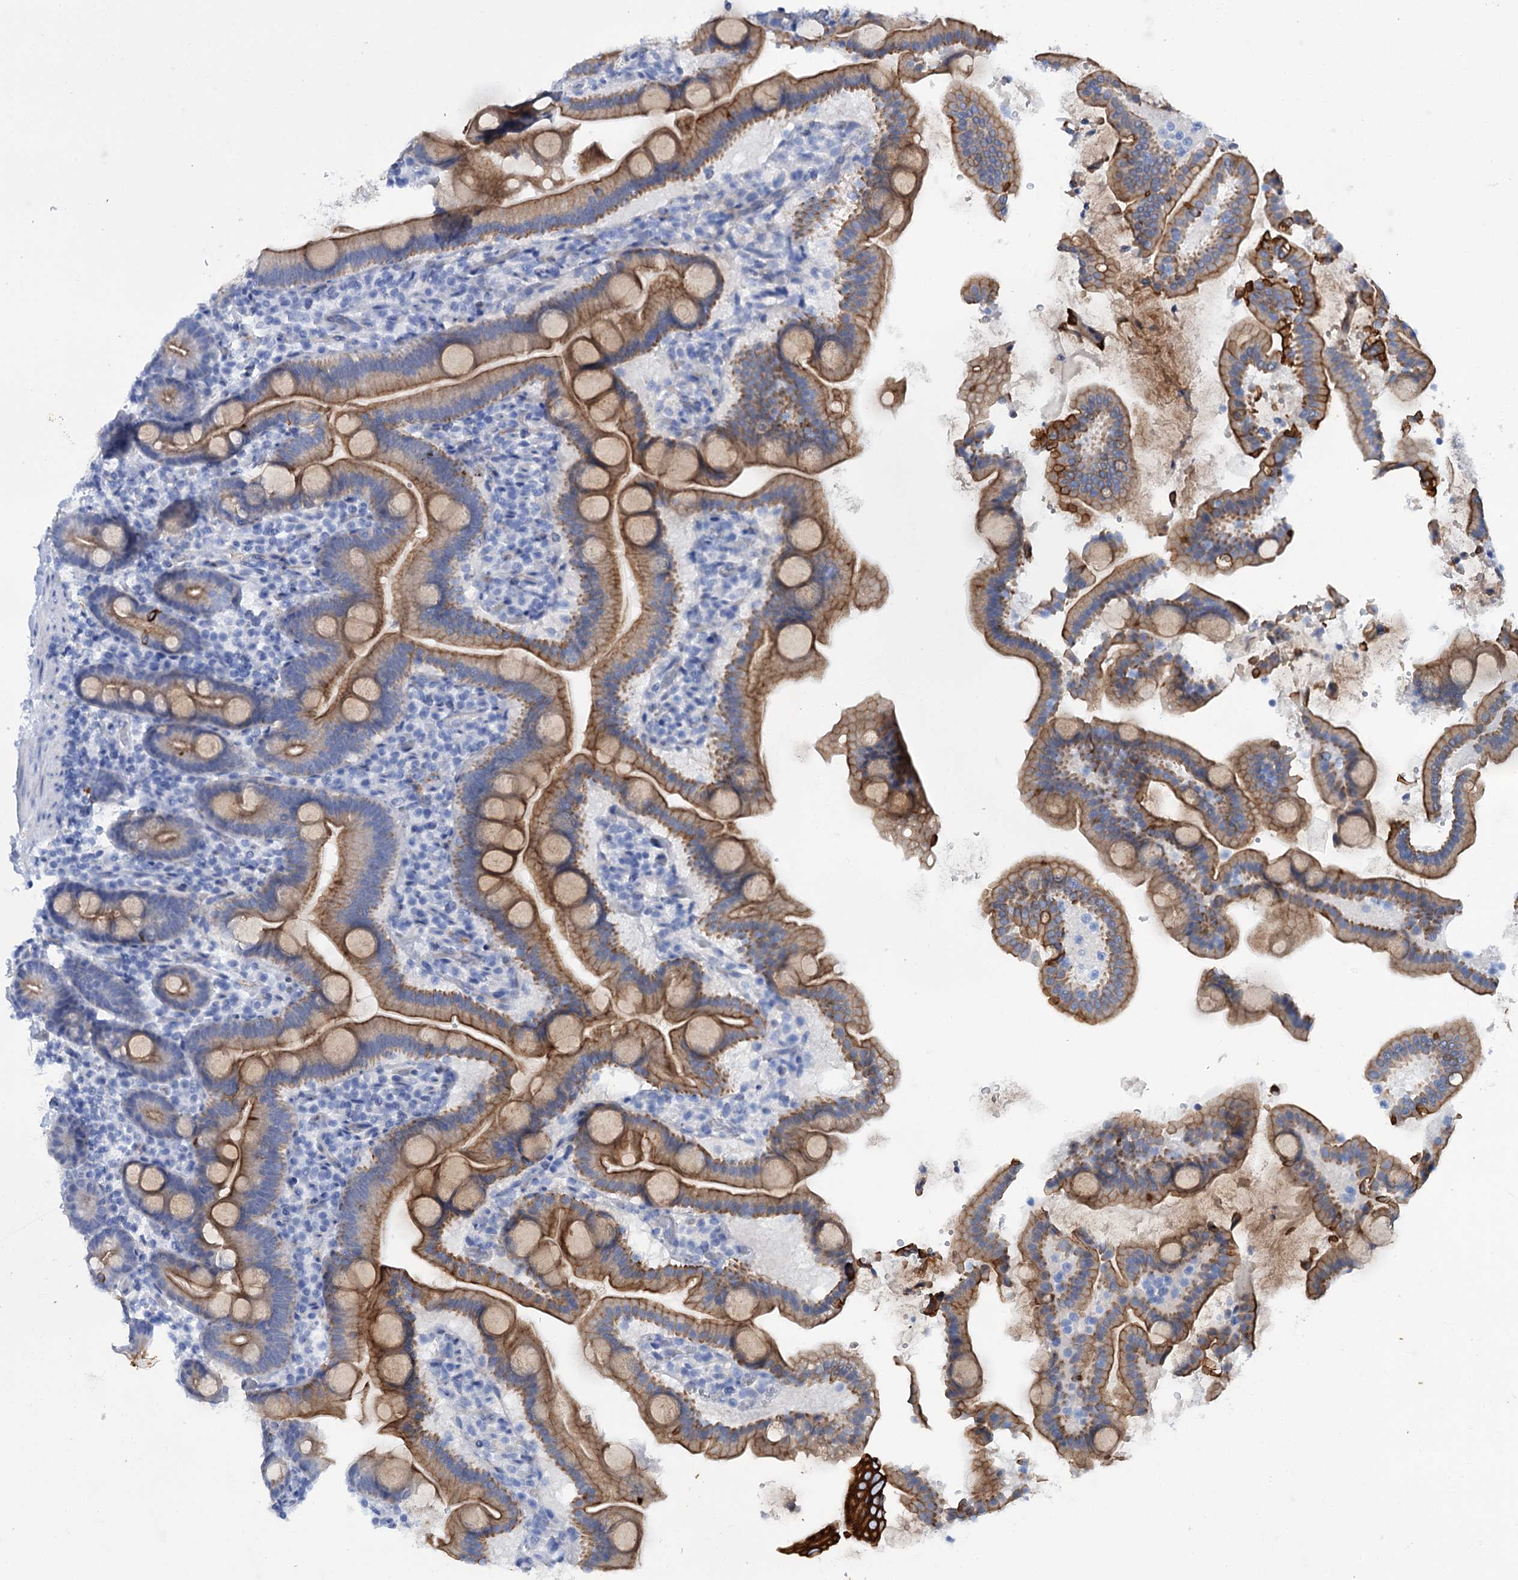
{"staining": {"intensity": "moderate", "quantity": ">75%", "location": "cytoplasmic/membranous"}, "tissue": "duodenum", "cell_type": "Glandular cells", "image_type": "normal", "snomed": [{"axis": "morphology", "description": "Normal tissue, NOS"}, {"axis": "topography", "description": "Duodenum"}], "caption": "Immunohistochemistry (IHC) (DAB) staining of unremarkable human duodenum reveals moderate cytoplasmic/membranous protein expression in approximately >75% of glandular cells. Using DAB (3,3'-diaminobenzidine) (brown) and hematoxylin (blue) stains, captured at high magnification using brightfield microscopy.", "gene": "FAAP20", "patient": {"sex": "male", "age": 55}}